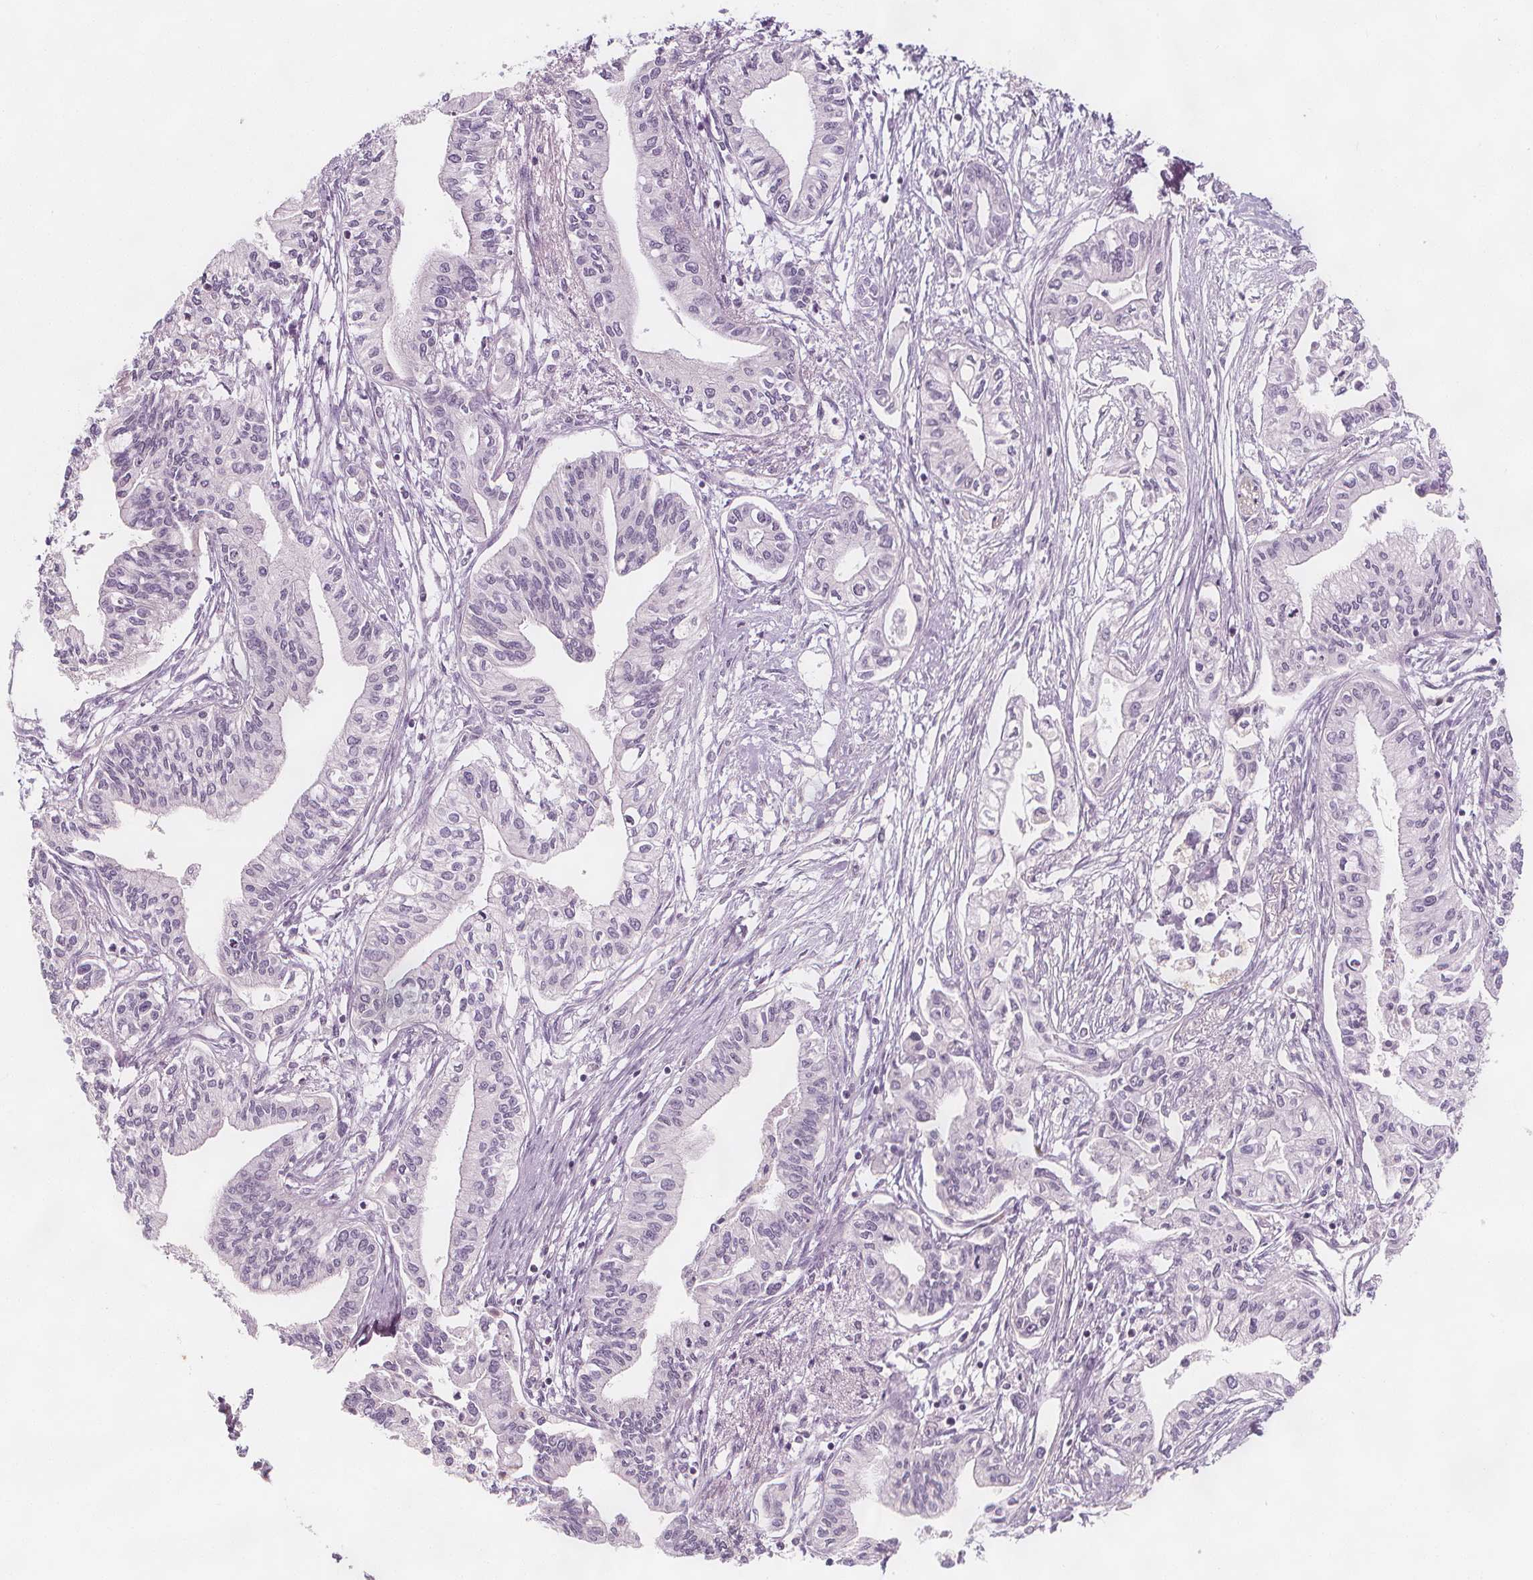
{"staining": {"intensity": "negative", "quantity": "none", "location": "none"}, "tissue": "pancreatic cancer", "cell_type": "Tumor cells", "image_type": "cancer", "snomed": [{"axis": "morphology", "description": "Adenocarcinoma, NOS"}, {"axis": "topography", "description": "Pancreas"}], "caption": "DAB immunohistochemical staining of human adenocarcinoma (pancreatic) exhibits no significant positivity in tumor cells. (DAB IHC visualized using brightfield microscopy, high magnification).", "gene": "C1orf167", "patient": {"sex": "male", "age": 60}}